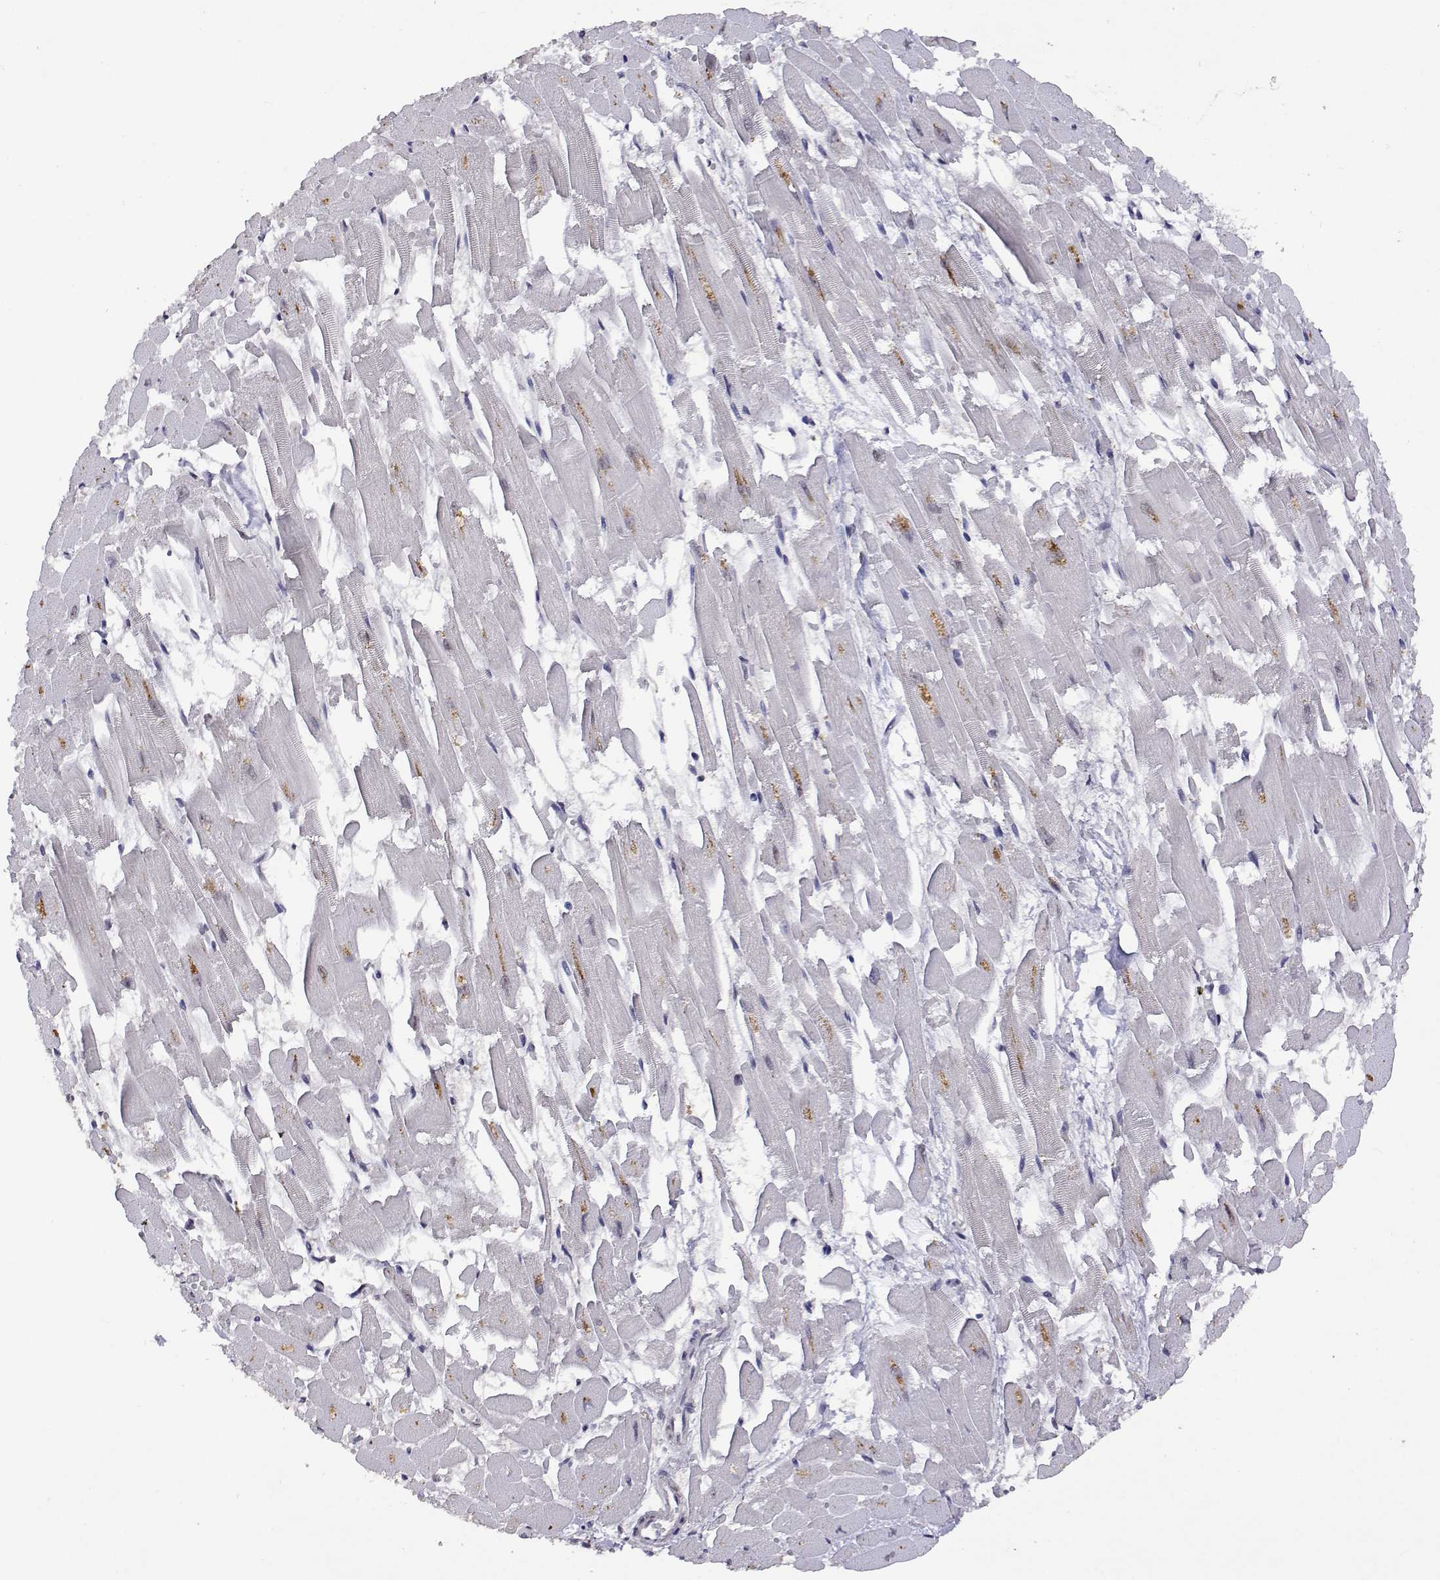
{"staining": {"intensity": "weak", "quantity": "25%-75%", "location": "nuclear"}, "tissue": "heart muscle", "cell_type": "Cardiomyocytes", "image_type": "normal", "snomed": [{"axis": "morphology", "description": "Normal tissue, NOS"}, {"axis": "topography", "description": "Heart"}], "caption": "Heart muscle stained with DAB immunohistochemistry (IHC) displays low levels of weak nuclear positivity in approximately 25%-75% of cardiomyocytes.", "gene": "HNRNPA0", "patient": {"sex": "female", "age": 52}}